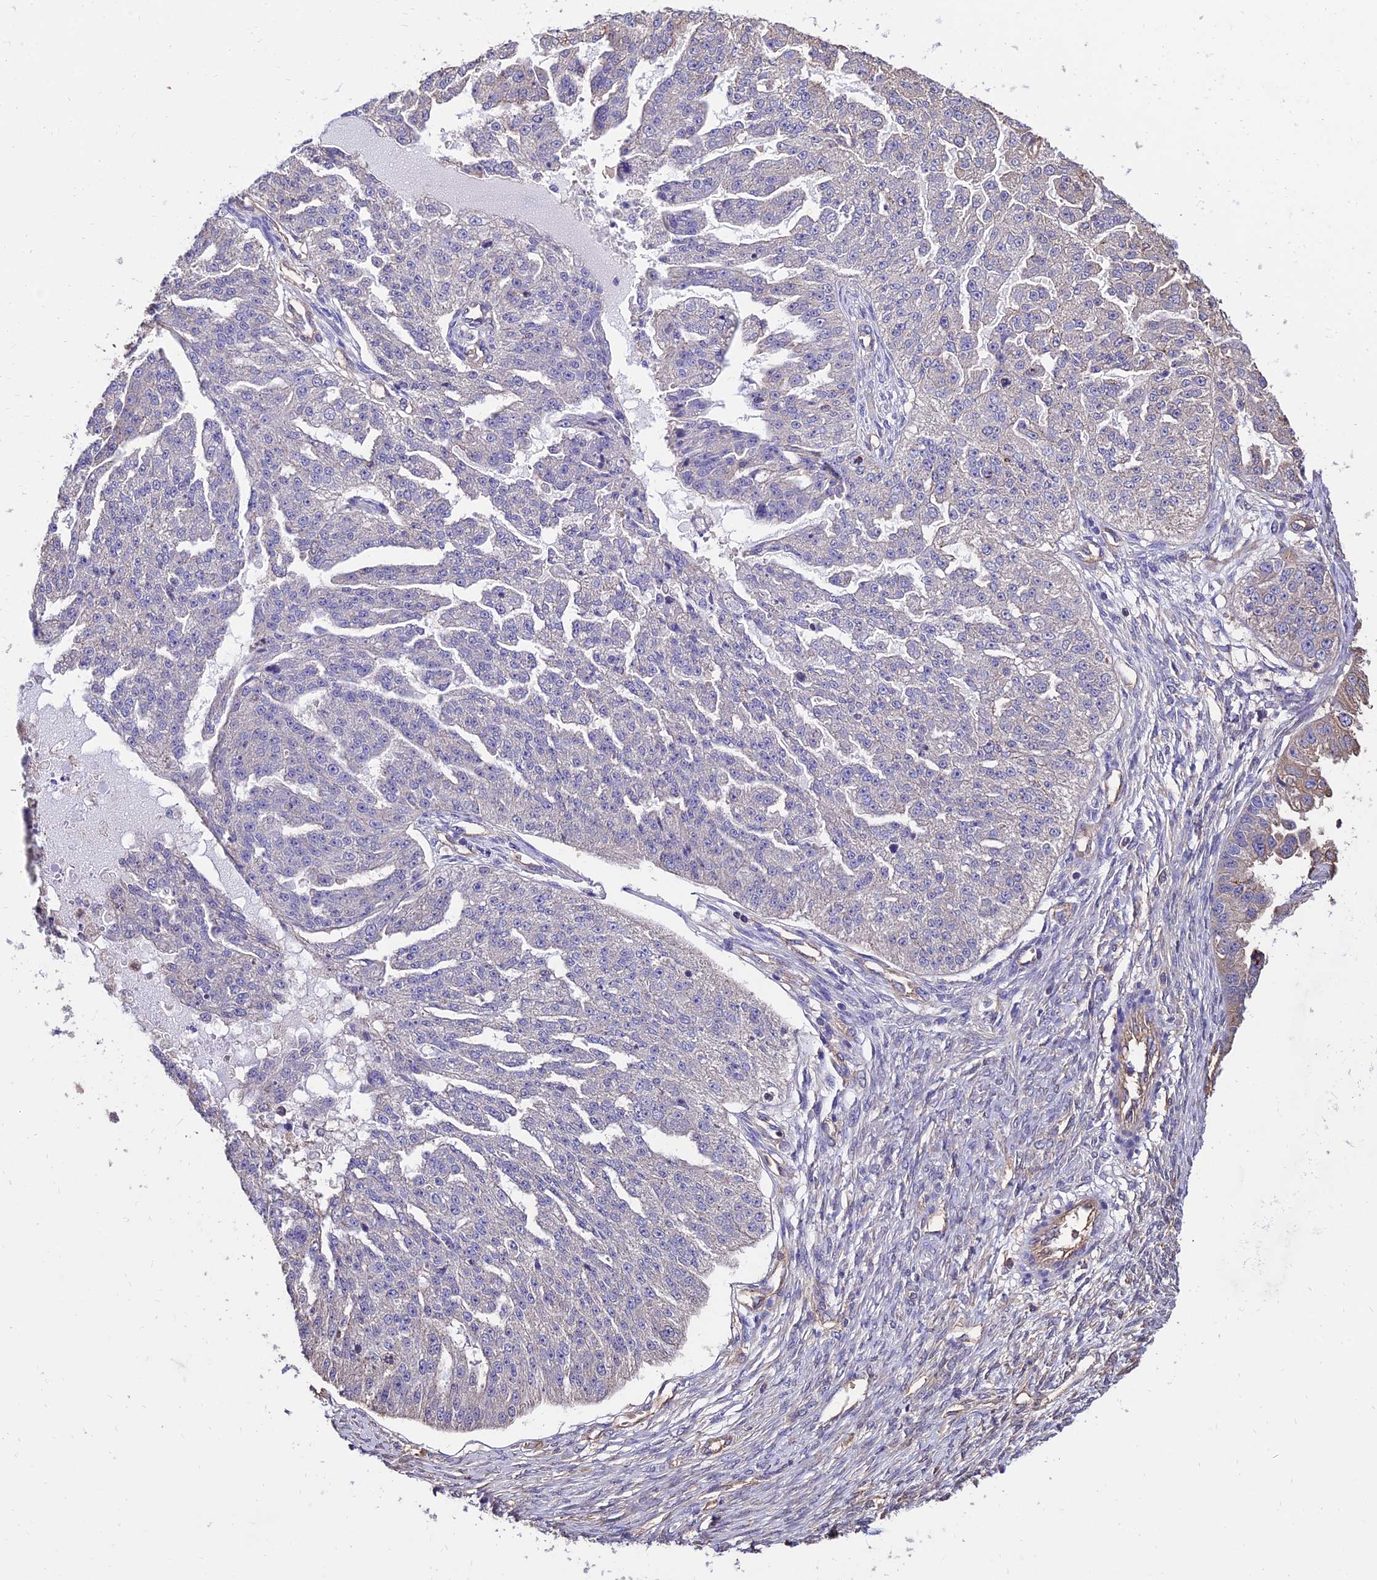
{"staining": {"intensity": "negative", "quantity": "none", "location": "none"}, "tissue": "ovarian cancer", "cell_type": "Tumor cells", "image_type": "cancer", "snomed": [{"axis": "morphology", "description": "Cystadenocarcinoma, serous, NOS"}, {"axis": "topography", "description": "Ovary"}], "caption": "IHC image of neoplastic tissue: ovarian serous cystadenocarcinoma stained with DAB (3,3'-diaminobenzidine) demonstrates no significant protein positivity in tumor cells. (IHC, brightfield microscopy, high magnification).", "gene": "CALM2", "patient": {"sex": "female", "age": 58}}